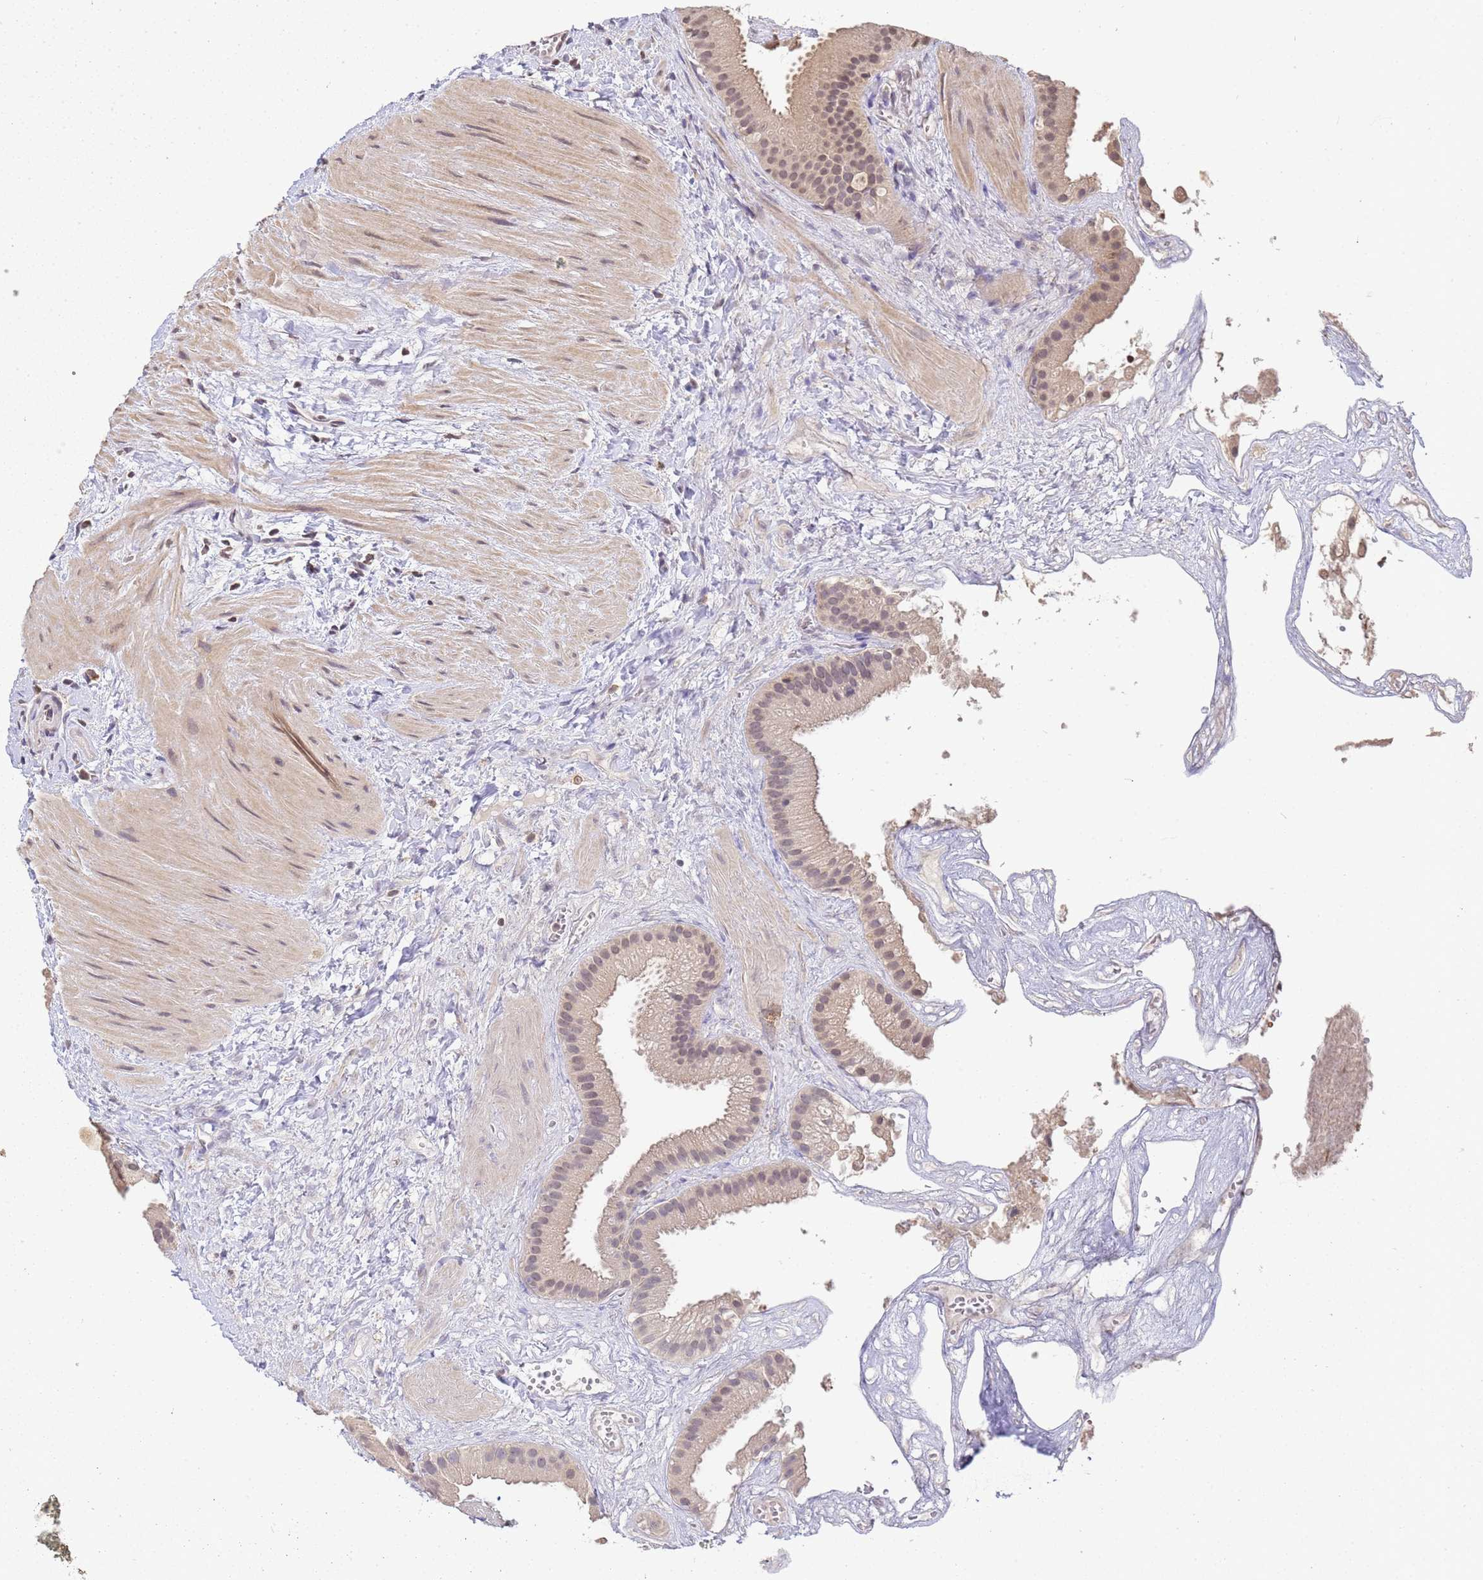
{"staining": {"intensity": "moderate", "quantity": "25%-75%", "location": "cytoplasmic/membranous"}, "tissue": "gallbladder", "cell_type": "Glandular cells", "image_type": "normal", "snomed": [{"axis": "morphology", "description": "Normal tissue, NOS"}, {"axis": "topography", "description": "Gallbladder"}], "caption": "Protein positivity by IHC demonstrates moderate cytoplasmic/membranous staining in approximately 25%-75% of glandular cells in normal gallbladder.", "gene": "MYL7", "patient": {"sex": "male", "age": 55}}